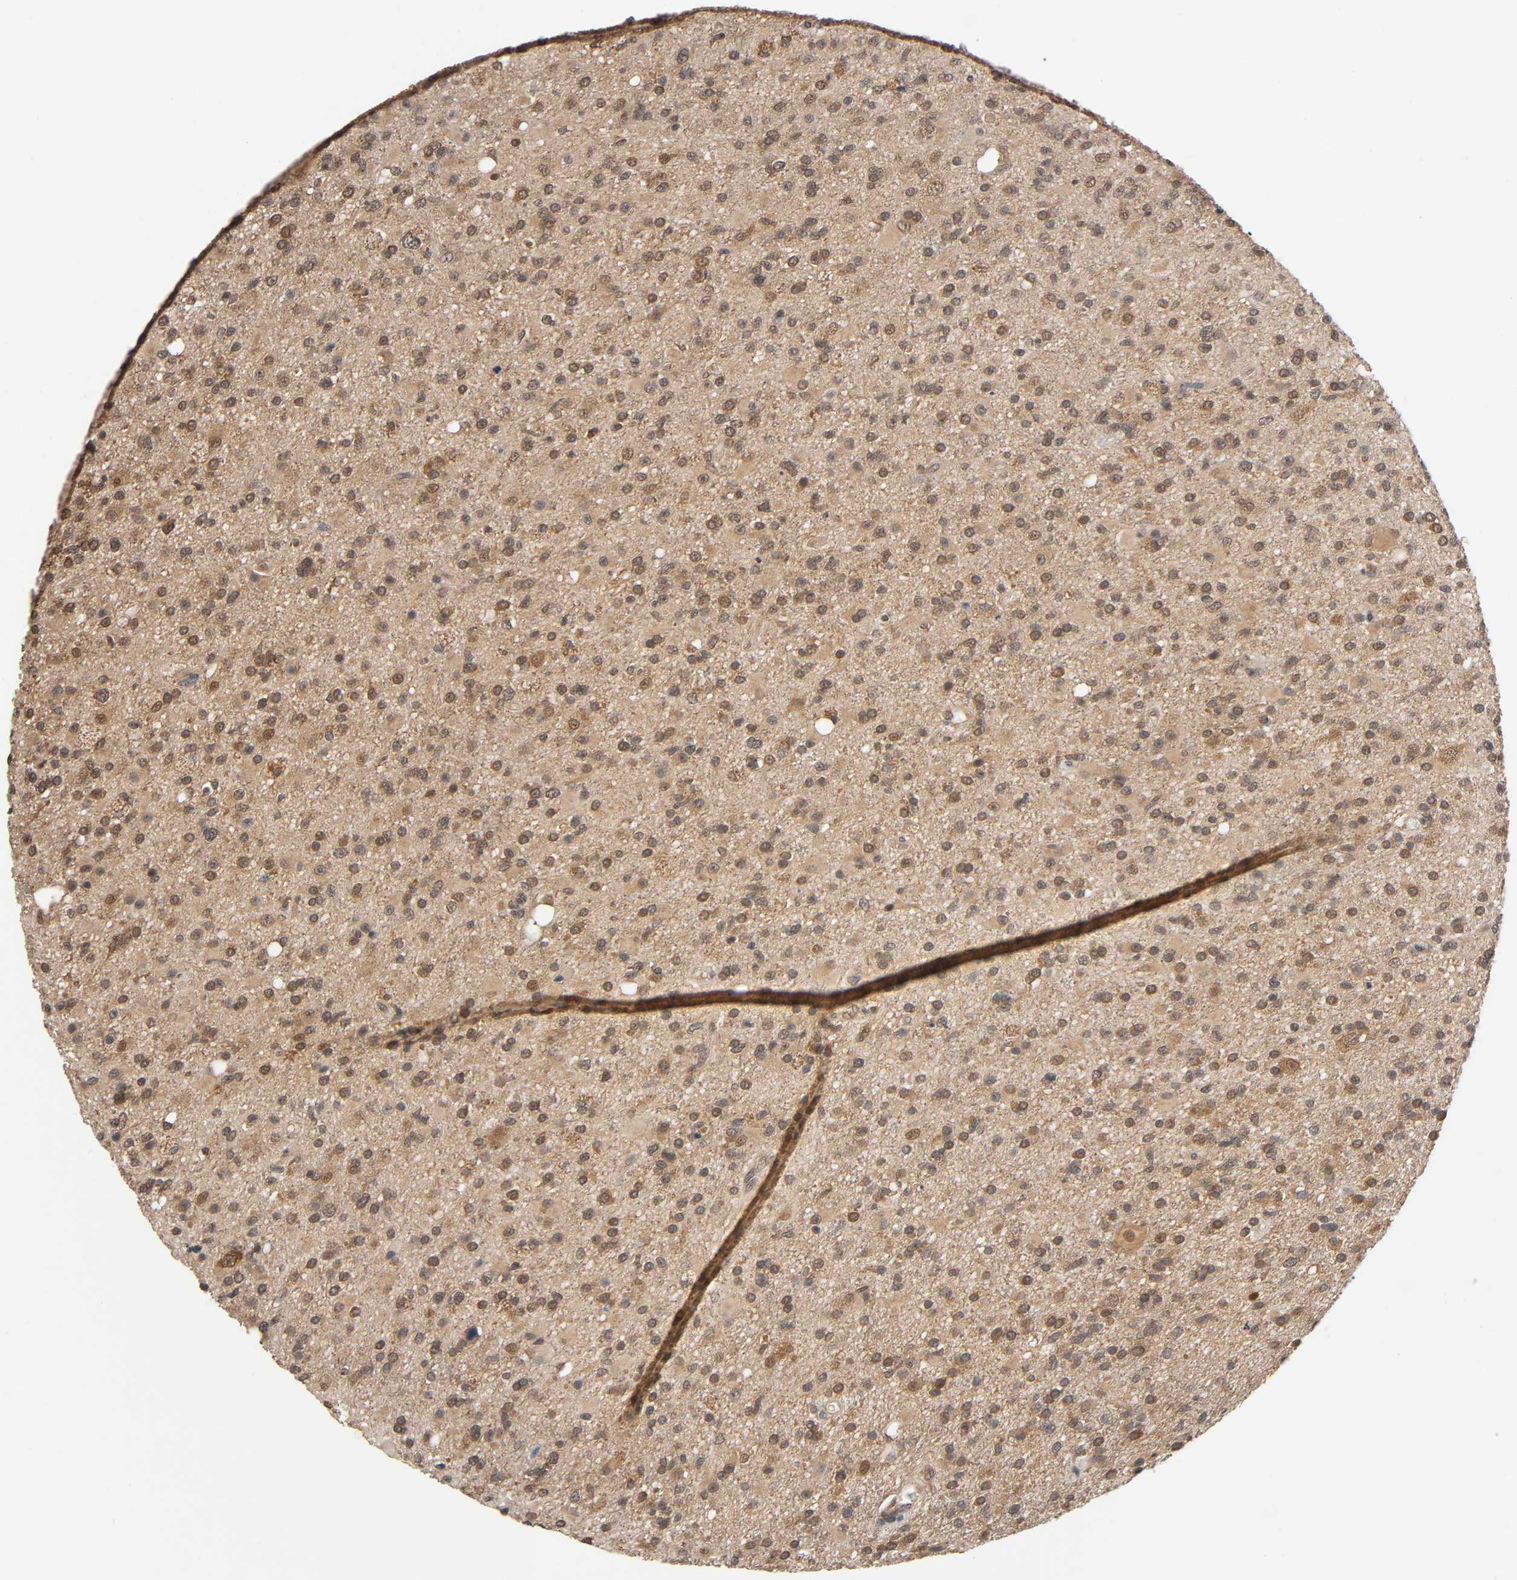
{"staining": {"intensity": "moderate", "quantity": "25%-75%", "location": "cytoplasmic/membranous,nuclear"}, "tissue": "glioma", "cell_type": "Tumor cells", "image_type": "cancer", "snomed": [{"axis": "morphology", "description": "Glioma, malignant, High grade"}, {"axis": "topography", "description": "Brain"}], "caption": "A micrograph showing moderate cytoplasmic/membranous and nuclear positivity in about 25%-75% of tumor cells in glioma, as visualized by brown immunohistochemical staining.", "gene": "NEDD8", "patient": {"sex": "male", "age": 33}}